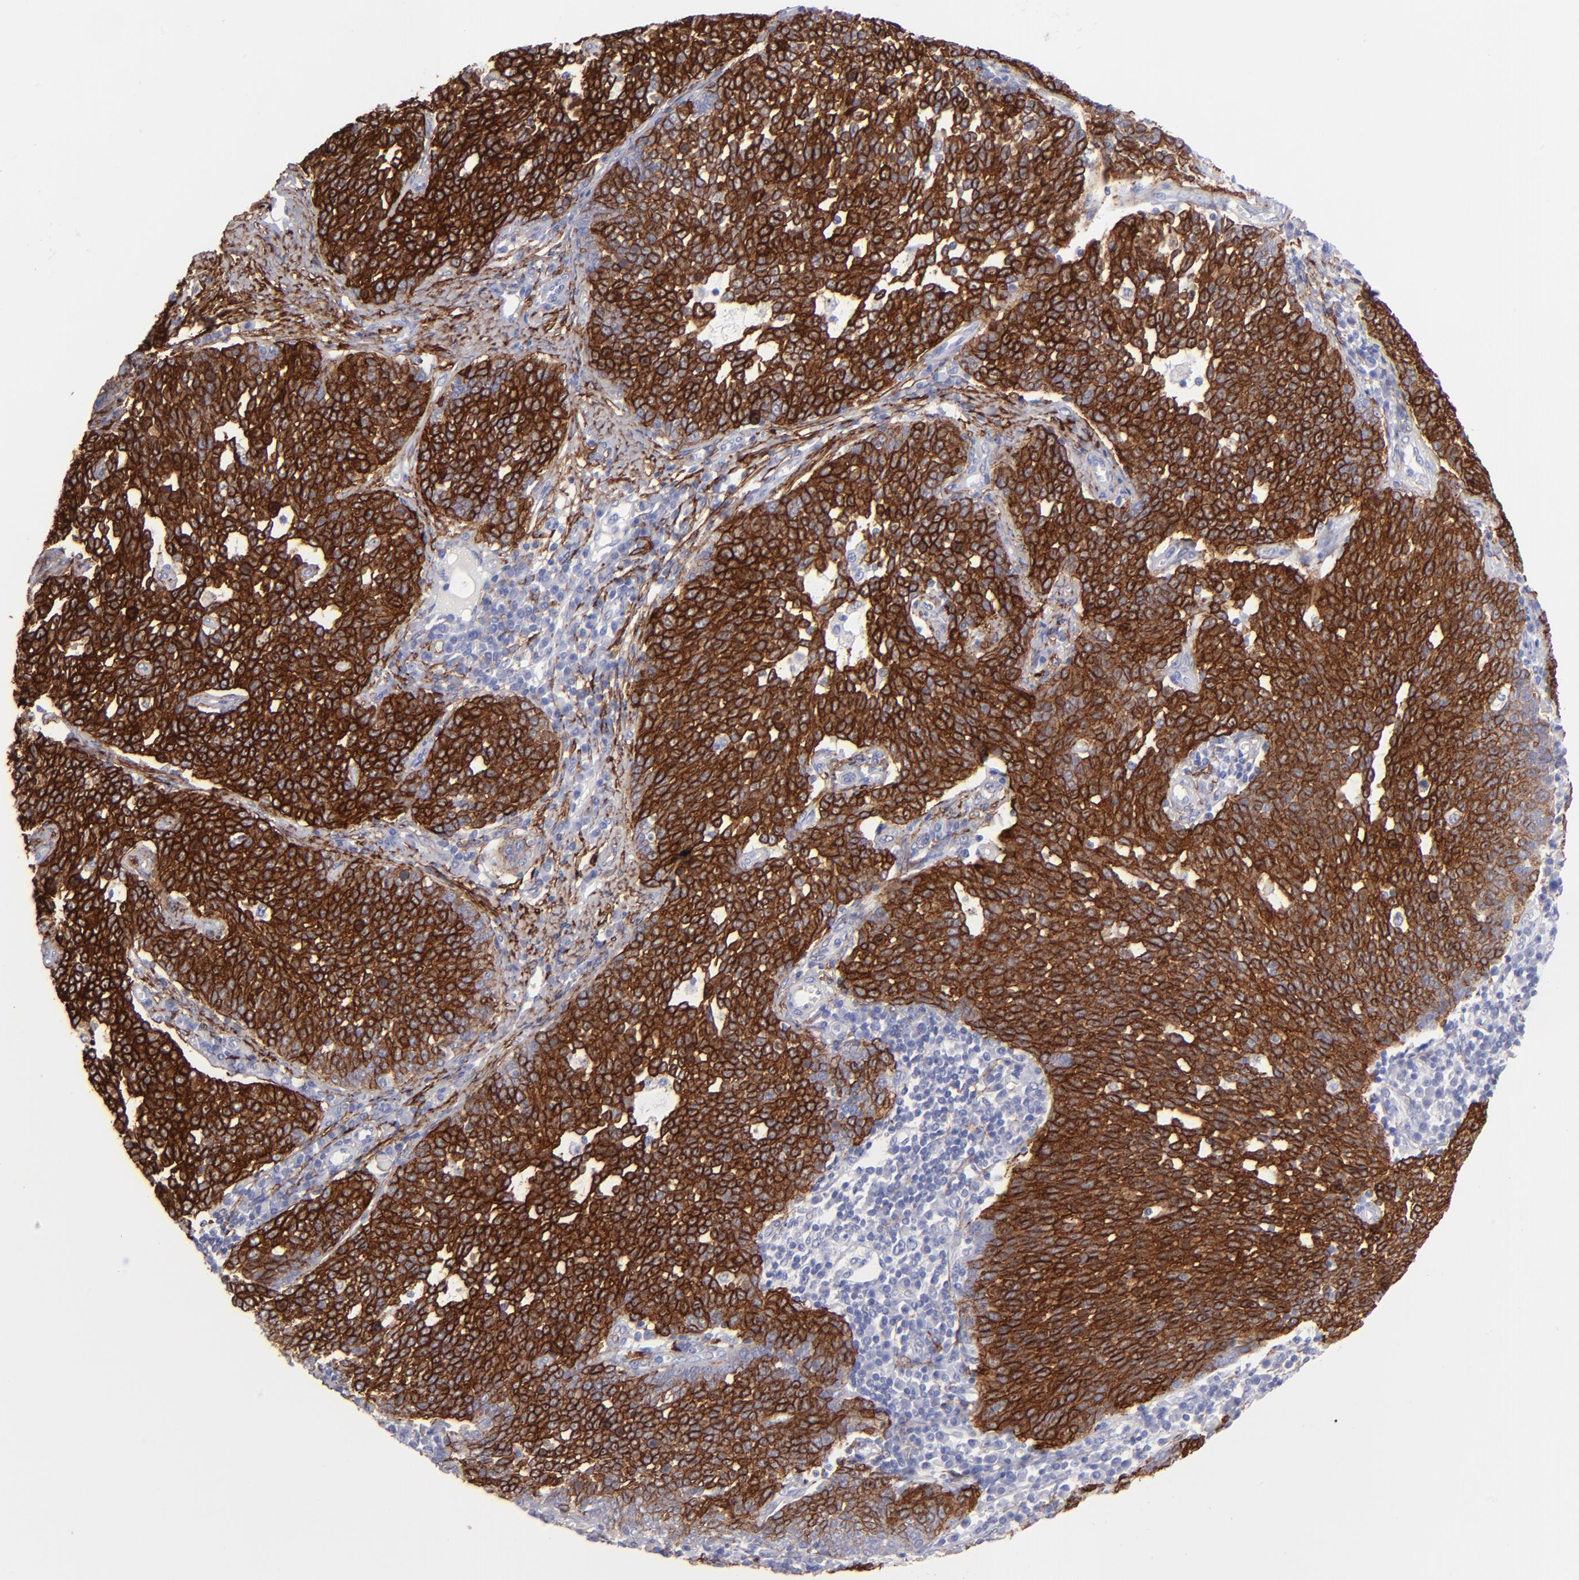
{"staining": {"intensity": "strong", "quantity": ">75%", "location": "cytoplasmic/membranous"}, "tissue": "cervical cancer", "cell_type": "Tumor cells", "image_type": "cancer", "snomed": [{"axis": "morphology", "description": "Squamous cell carcinoma, NOS"}, {"axis": "topography", "description": "Cervix"}], "caption": "Immunohistochemistry (IHC) photomicrograph of neoplastic tissue: cervical squamous cell carcinoma stained using immunohistochemistry reveals high levels of strong protein expression localized specifically in the cytoplasmic/membranous of tumor cells, appearing as a cytoplasmic/membranous brown color.", "gene": "AHNAK2", "patient": {"sex": "female", "age": 34}}